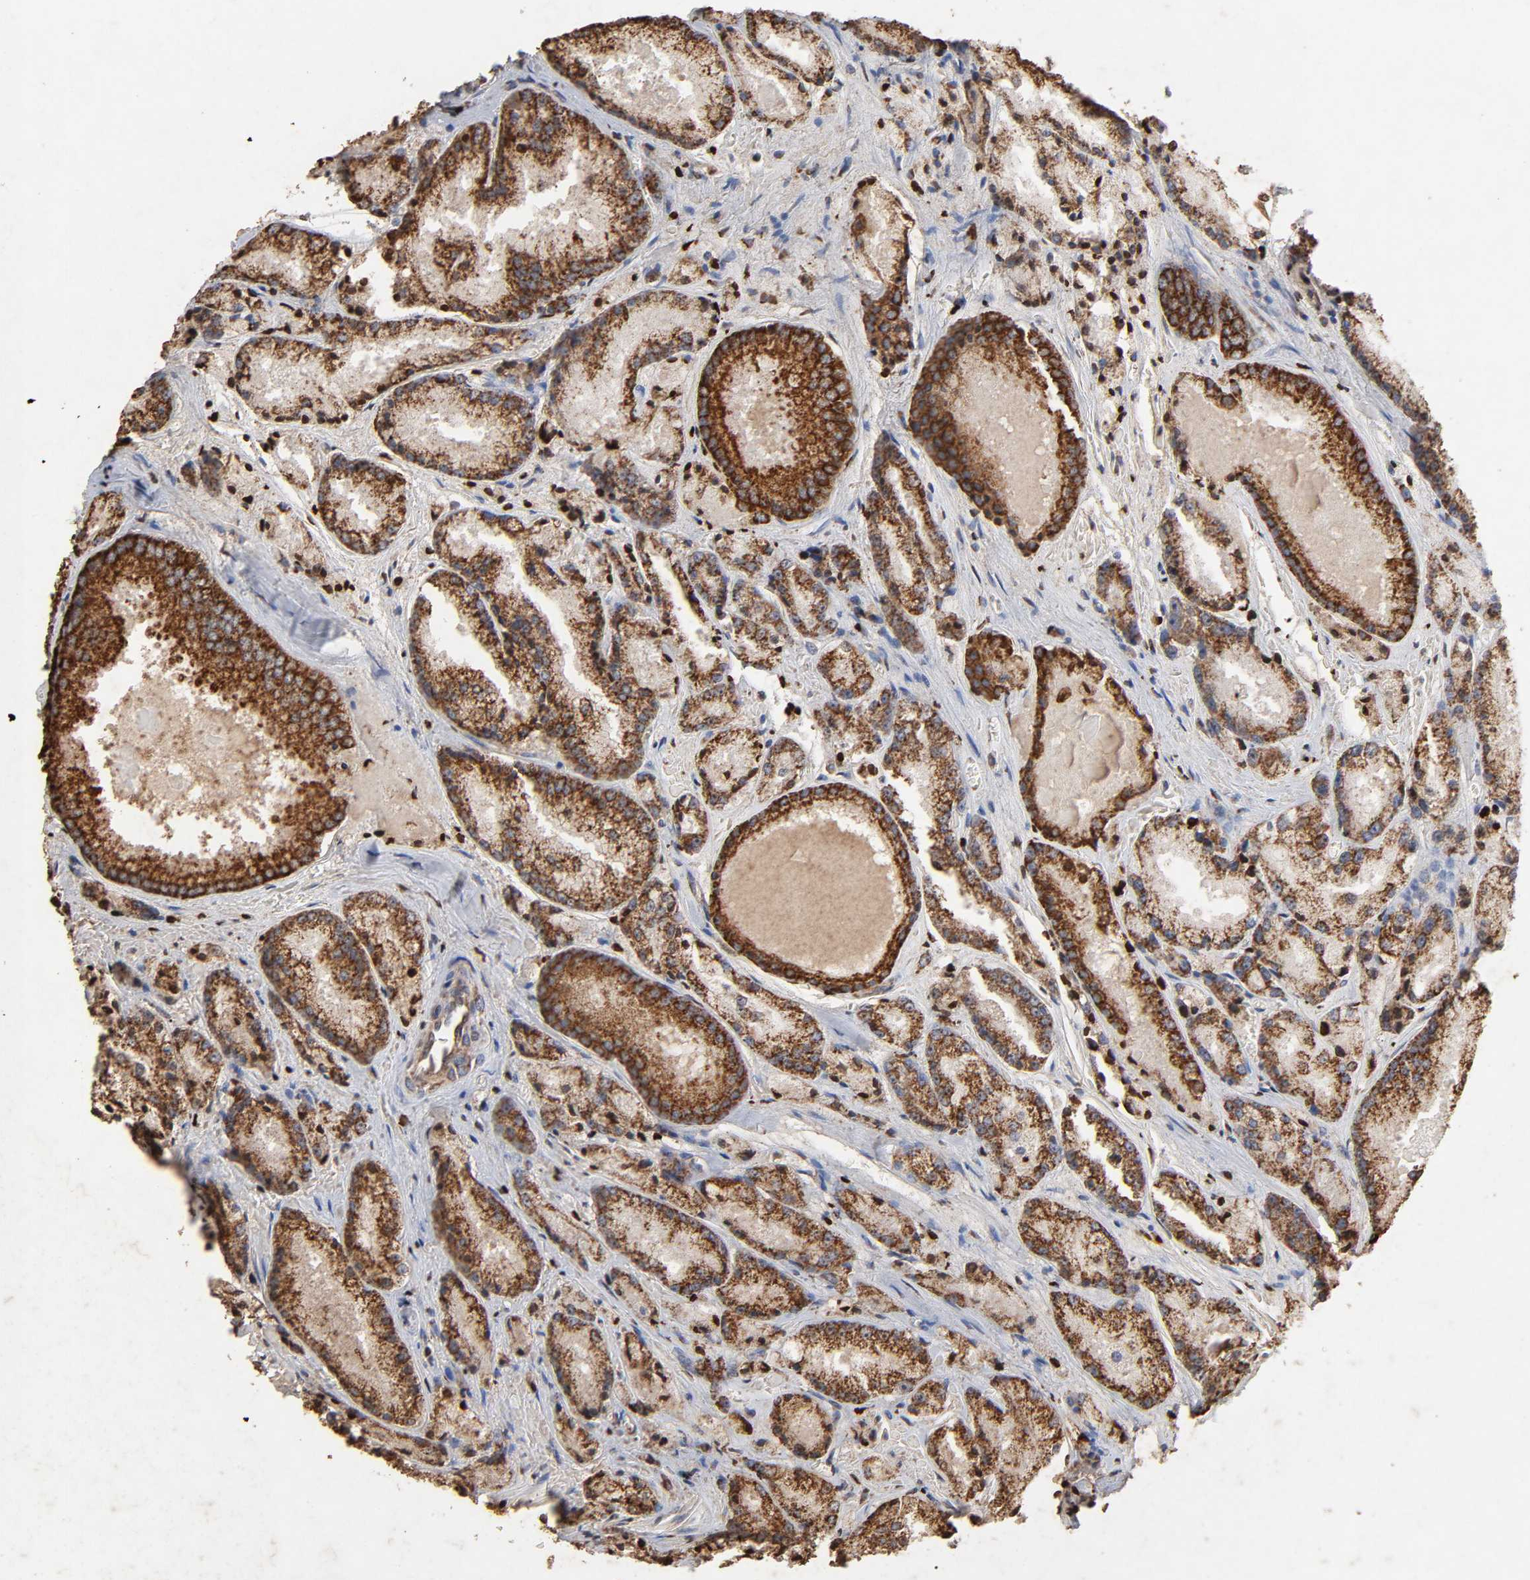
{"staining": {"intensity": "strong", "quantity": ">75%", "location": "cytoplasmic/membranous"}, "tissue": "prostate cancer", "cell_type": "Tumor cells", "image_type": "cancer", "snomed": [{"axis": "morphology", "description": "Adenocarcinoma, Low grade"}, {"axis": "topography", "description": "Prostate"}], "caption": "Immunohistochemical staining of human adenocarcinoma (low-grade) (prostate) exhibits high levels of strong cytoplasmic/membranous protein staining in approximately >75% of tumor cells.", "gene": "CYCS", "patient": {"sex": "male", "age": 64}}